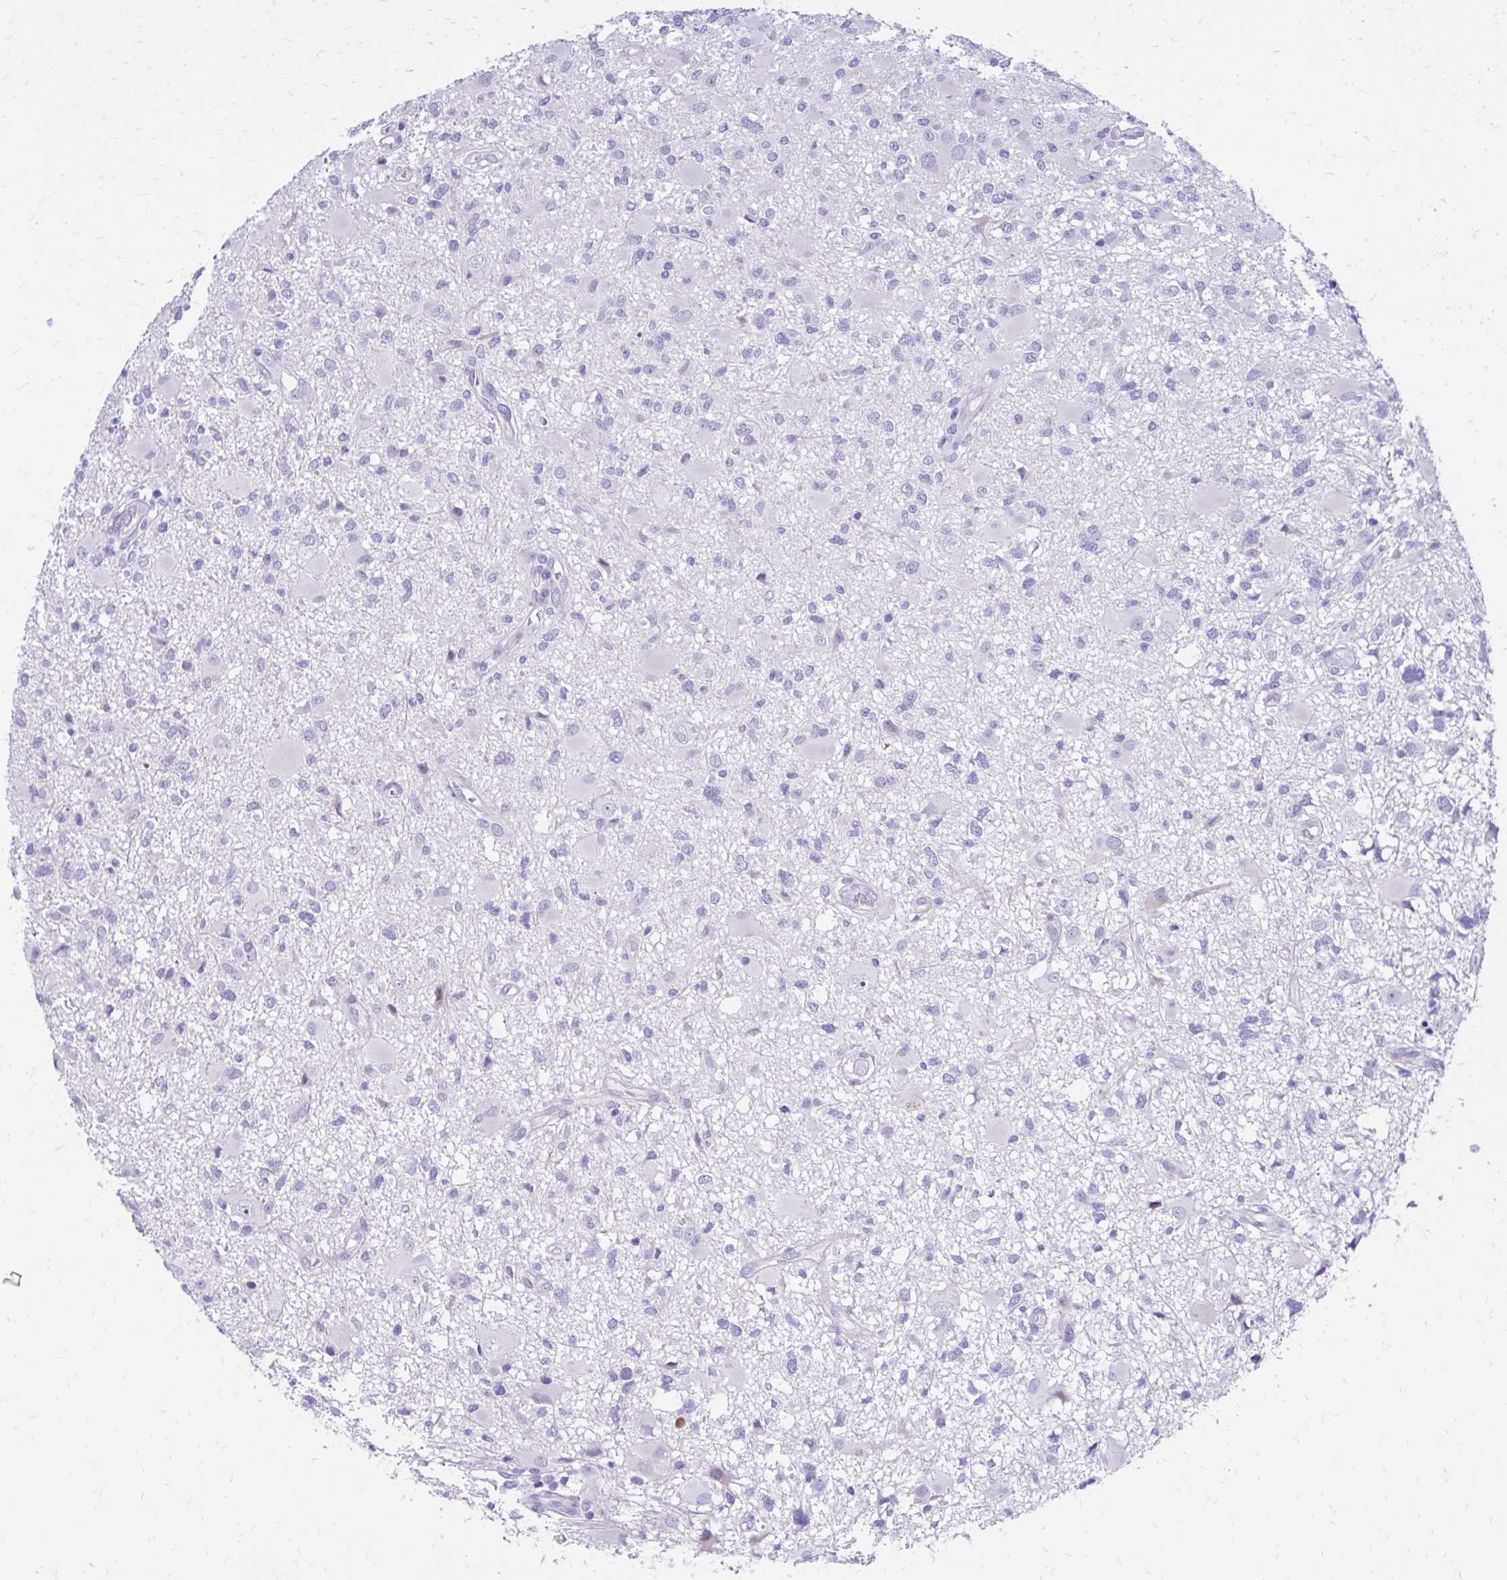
{"staining": {"intensity": "negative", "quantity": "none", "location": "none"}, "tissue": "glioma", "cell_type": "Tumor cells", "image_type": "cancer", "snomed": [{"axis": "morphology", "description": "Glioma, malignant, High grade"}, {"axis": "topography", "description": "Brain"}], "caption": "Malignant glioma (high-grade) was stained to show a protein in brown. There is no significant staining in tumor cells.", "gene": "LCN15", "patient": {"sex": "male", "age": 54}}